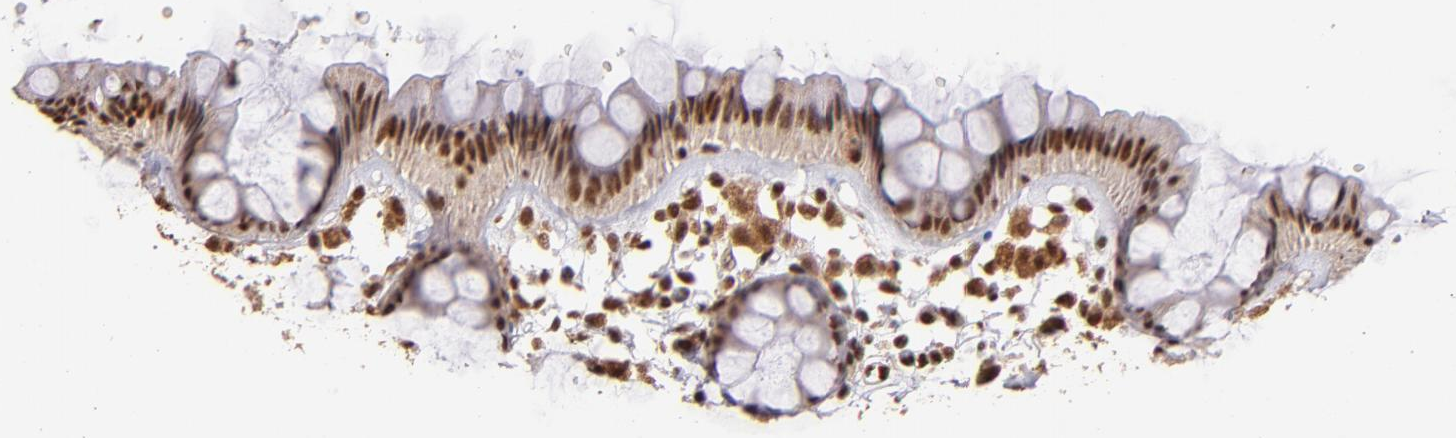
{"staining": {"intensity": "moderate", "quantity": ">75%", "location": "nuclear"}, "tissue": "rectum", "cell_type": "Glandular cells", "image_type": "normal", "snomed": [{"axis": "morphology", "description": "Normal tissue, NOS"}, {"axis": "topography", "description": "Rectum"}], "caption": "This micrograph exhibits normal rectum stained with immunohistochemistry (IHC) to label a protein in brown. The nuclear of glandular cells show moderate positivity for the protein. Nuclei are counter-stained blue.", "gene": "SP1", "patient": {"sex": "female", "age": 66}}